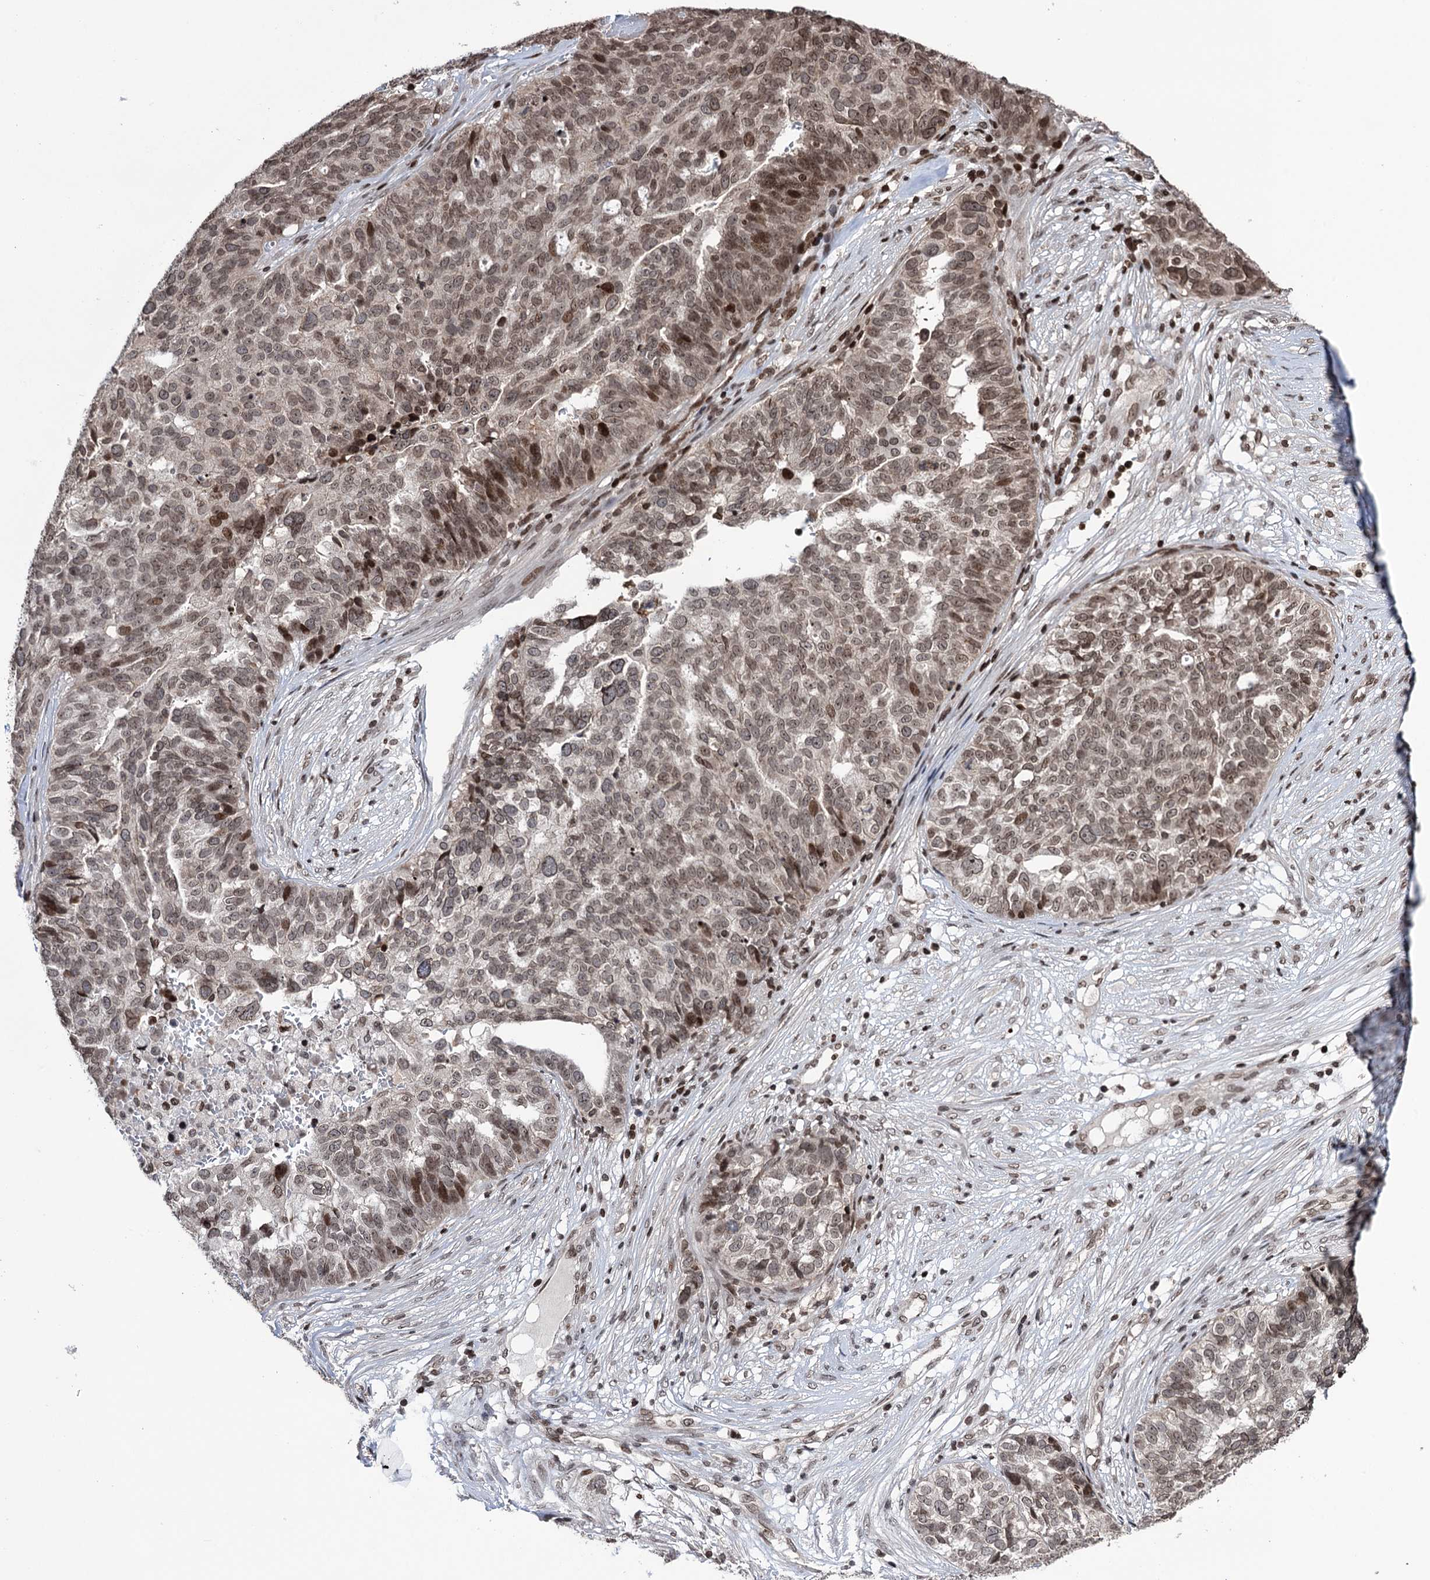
{"staining": {"intensity": "moderate", "quantity": "25%-75%", "location": "nuclear"}, "tissue": "ovarian cancer", "cell_type": "Tumor cells", "image_type": "cancer", "snomed": [{"axis": "morphology", "description": "Cystadenocarcinoma, serous, NOS"}, {"axis": "topography", "description": "Ovary"}], "caption": "Ovarian cancer (serous cystadenocarcinoma) stained with a brown dye exhibits moderate nuclear positive staining in approximately 25%-75% of tumor cells.", "gene": "CCDC77", "patient": {"sex": "female", "age": 59}}